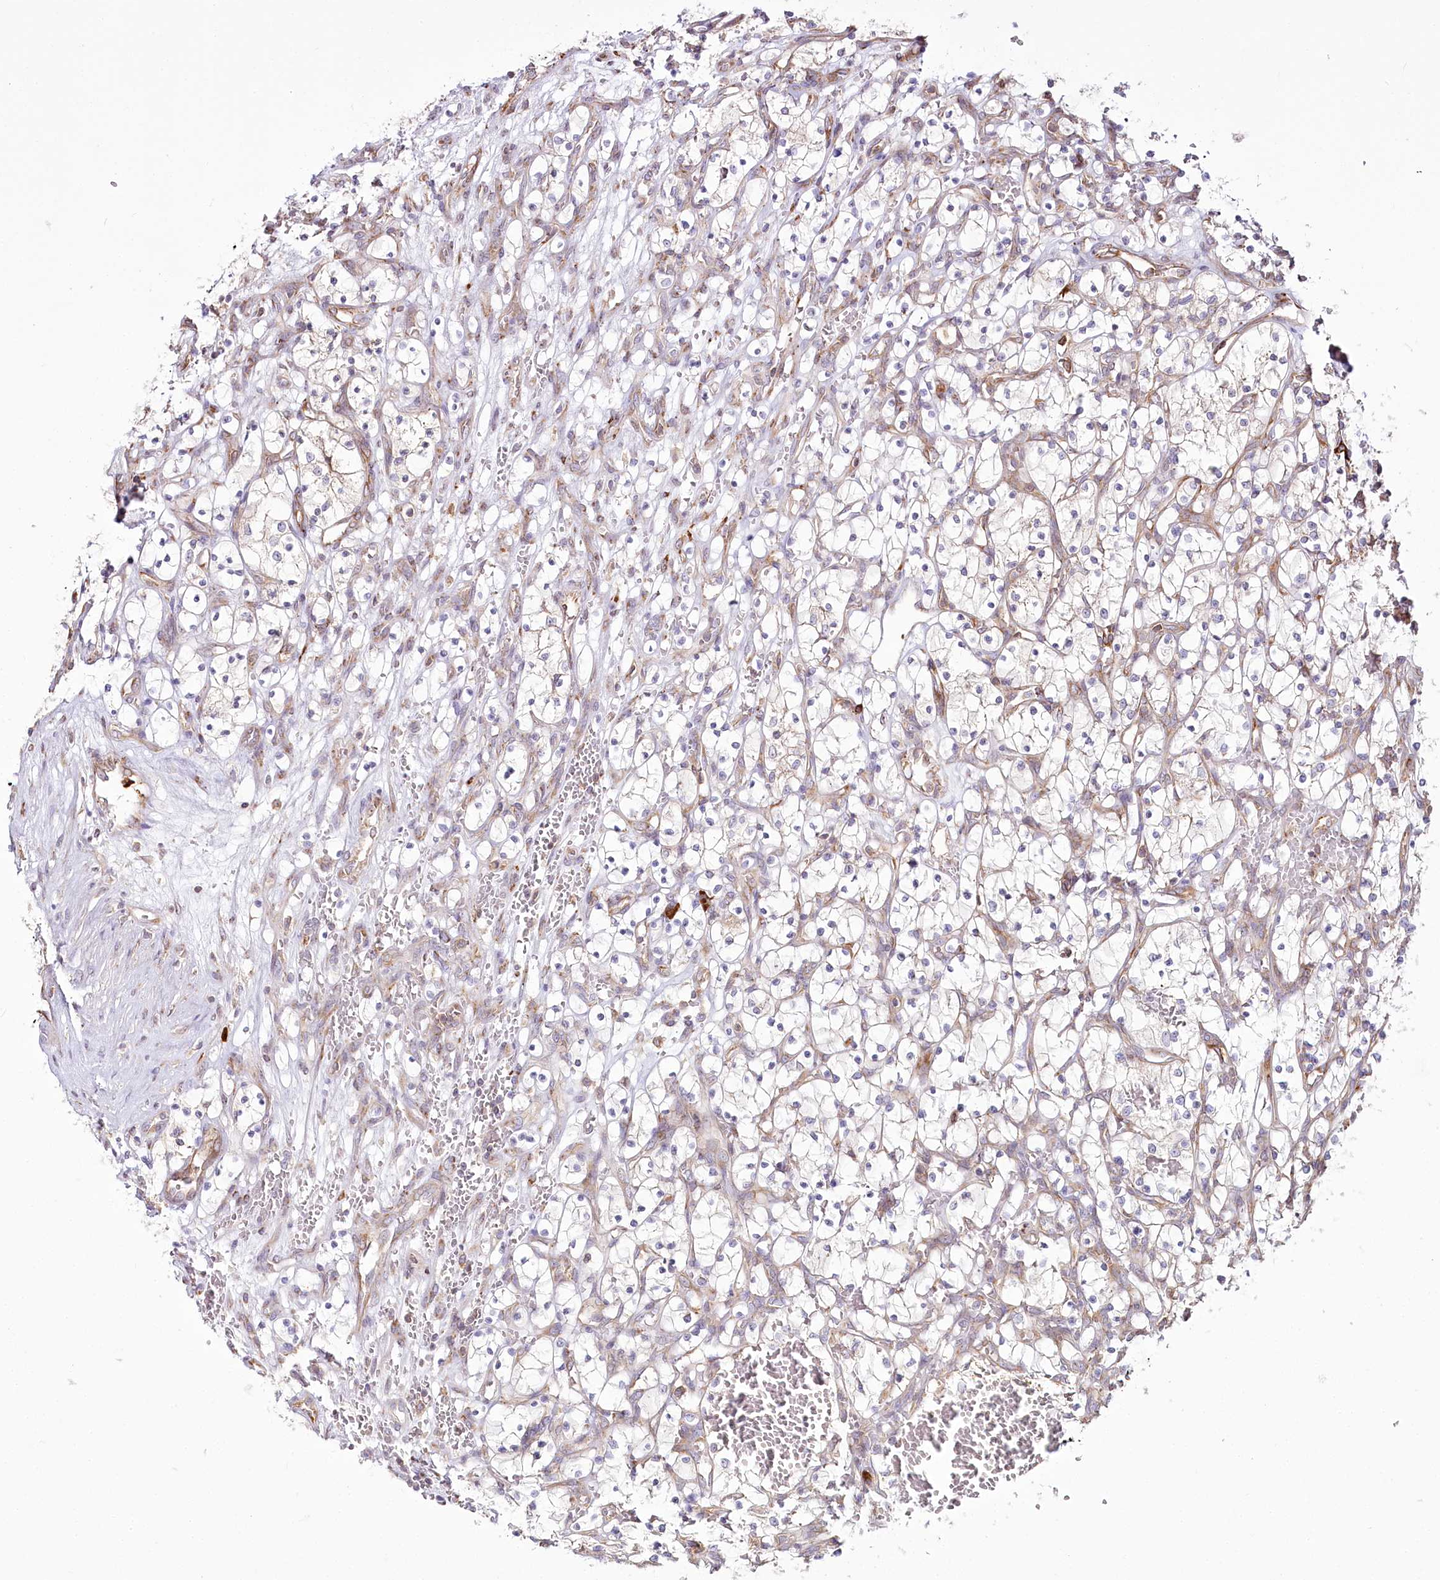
{"staining": {"intensity": "negative", "quantity": "none", "location": "none"}, "tissue": "renal cancer", "cell_type": "Tumor cells", "image_type": "cancer", "snomed": [{"axis": "morphology", "description": "Adenocarcinoma, NOS"}, {"axis": "topography", "description": "Kidney"}], "caption": "Protein analysis of renal adenocarcinoma reveals no significant expression in tumor cells. (Stains: DAB (3,3'-diaminobenzidine) immunohistochemistry (IHC) with hematoxylin counter stain, Microscopy: brightfield microscopy at high magnification).", "gene": "POGLUT1", "patient": {"sex": "female", "age": 69}}